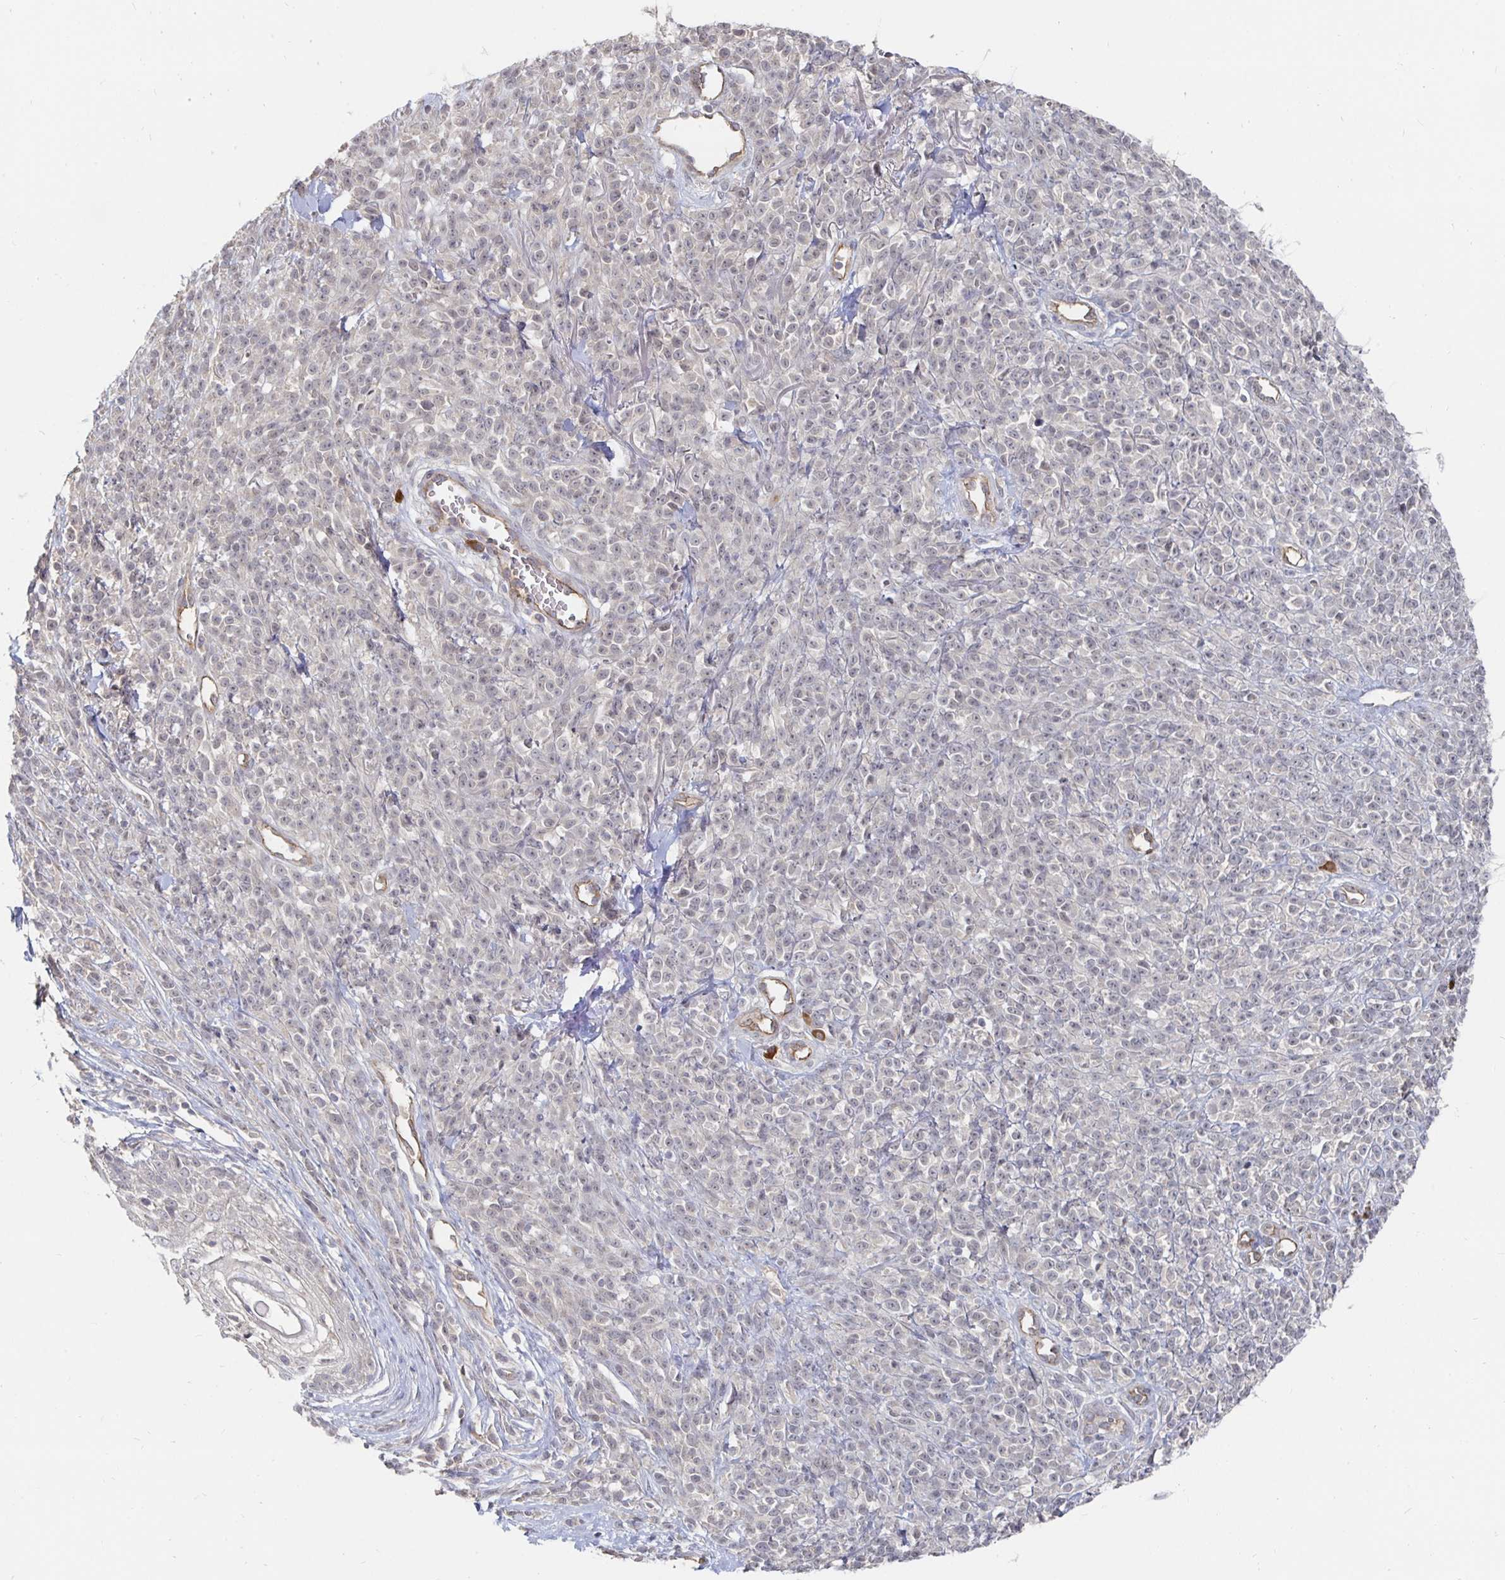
{"staining": {"intensity": "negative", "quantity": "none", "location": "none"}, "tissue": "melanoma", "cell_type": "Tumor cells", "image_type": "cancer", "snomed": [{"axis": "morphology", "description": "Malignant melanoma, NOS"}, {"axis": "topography", "description": "Skin"}, {"axis": "topography", "description": "Skin of trunk"}], "caption": "DAB (3,3'-diaminobenzidine) immunohistochemical staining of human malignant melanoma shows no significant staining in tumor cells.", "gene": "MEIS1", "patient": {"sex": "male", "age": 74}}